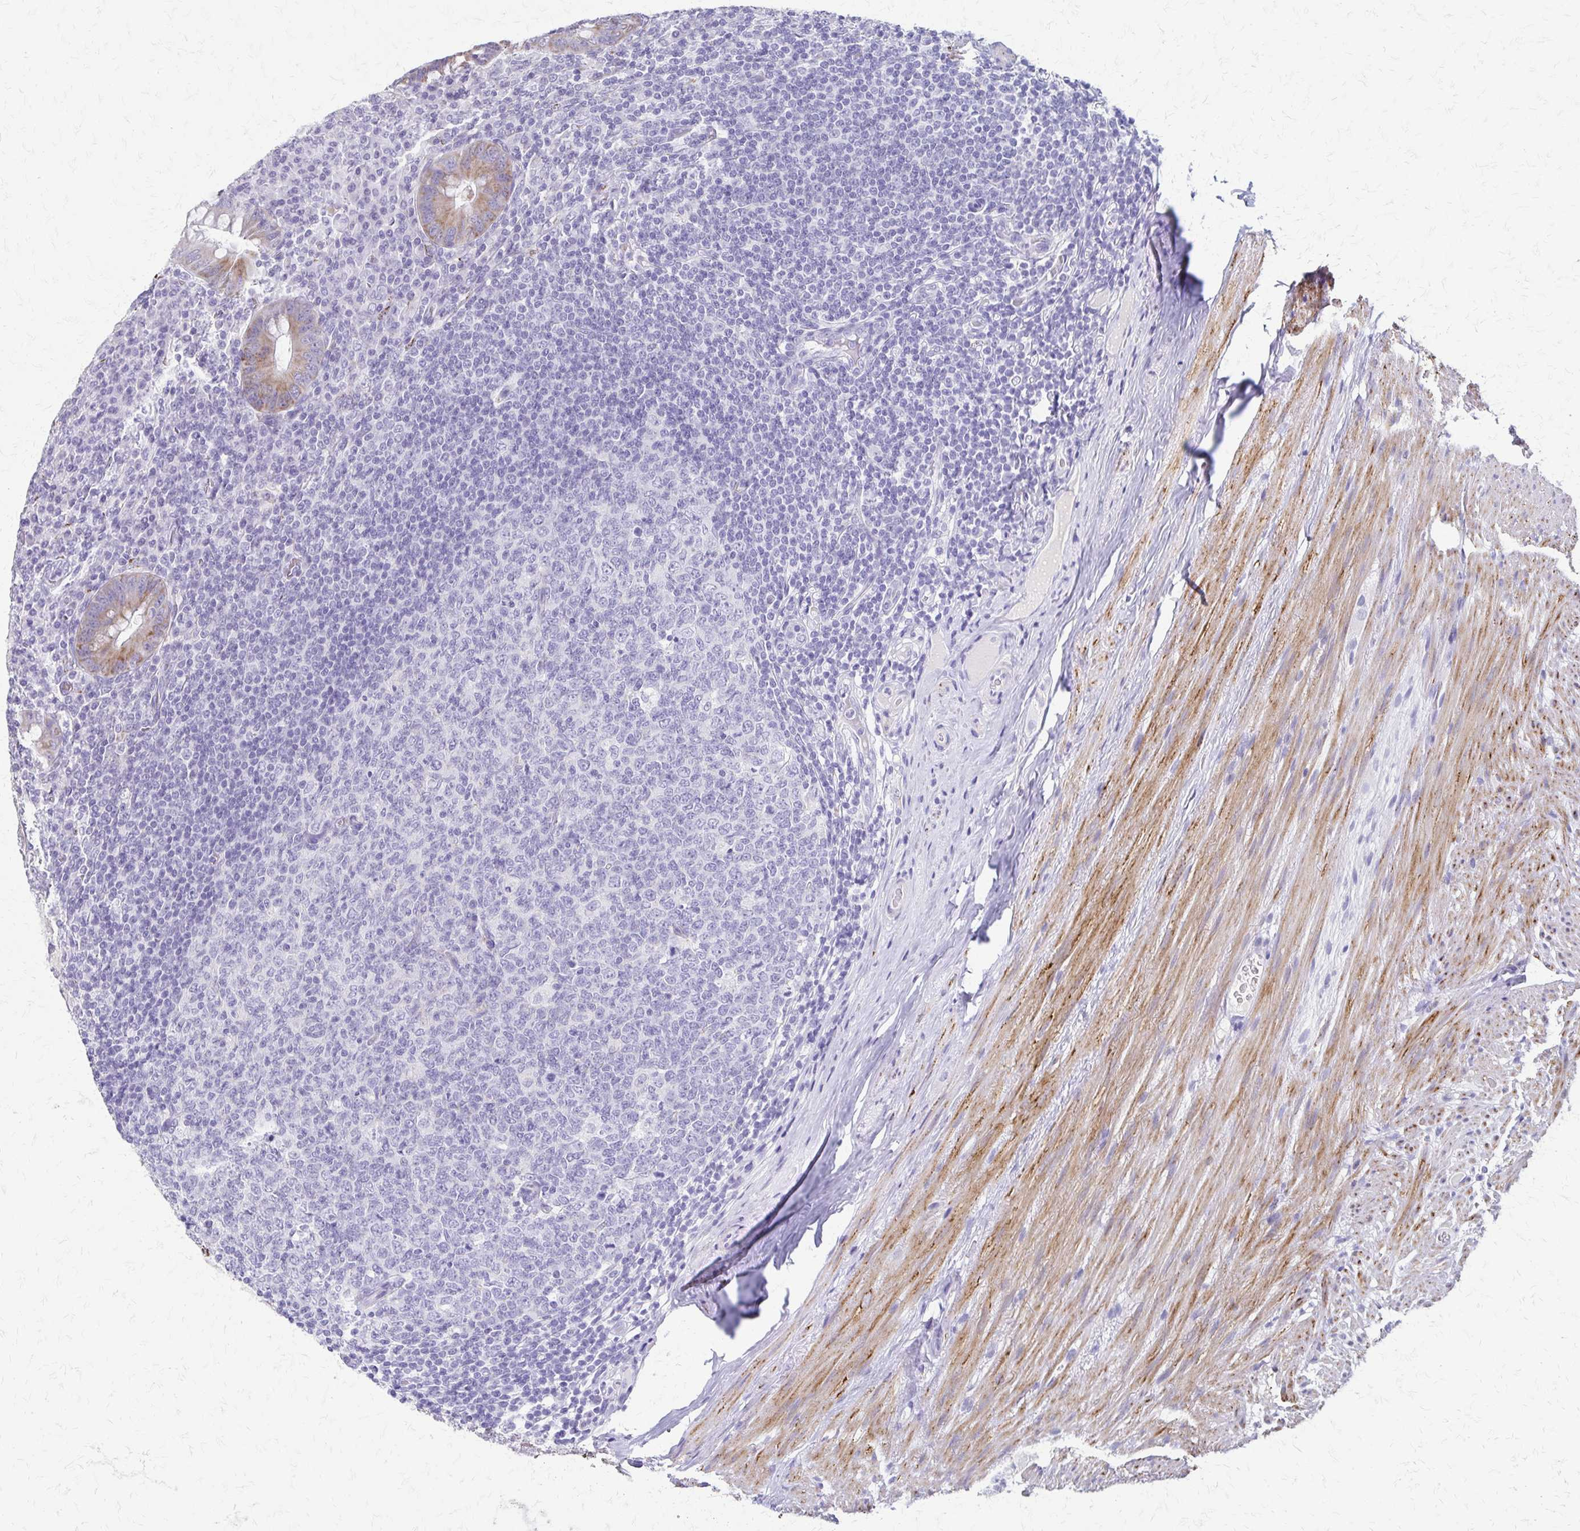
{"staining": {"intensity": "strong", "quantity": "25%-75%", "location": "cytoplasmic/membranous"}, "tissue": "appendix", "cell_type": "Glandular cells", "image_type": "normal", "snomed": [{"axis": "morphology", "description": "Normal tissue, NOS"}, {"axis": "topography", "description": "Appendix"}], "caption": "Approximately 25%-75% of glandular cells in unremarkable appendix demonstrate strong cytoplasmic/membranous protein staining as visualized by brown immunohistochemical staining.", "gene": "ZSCAN5B", "patient": {"sex": "male", "age": 71}}